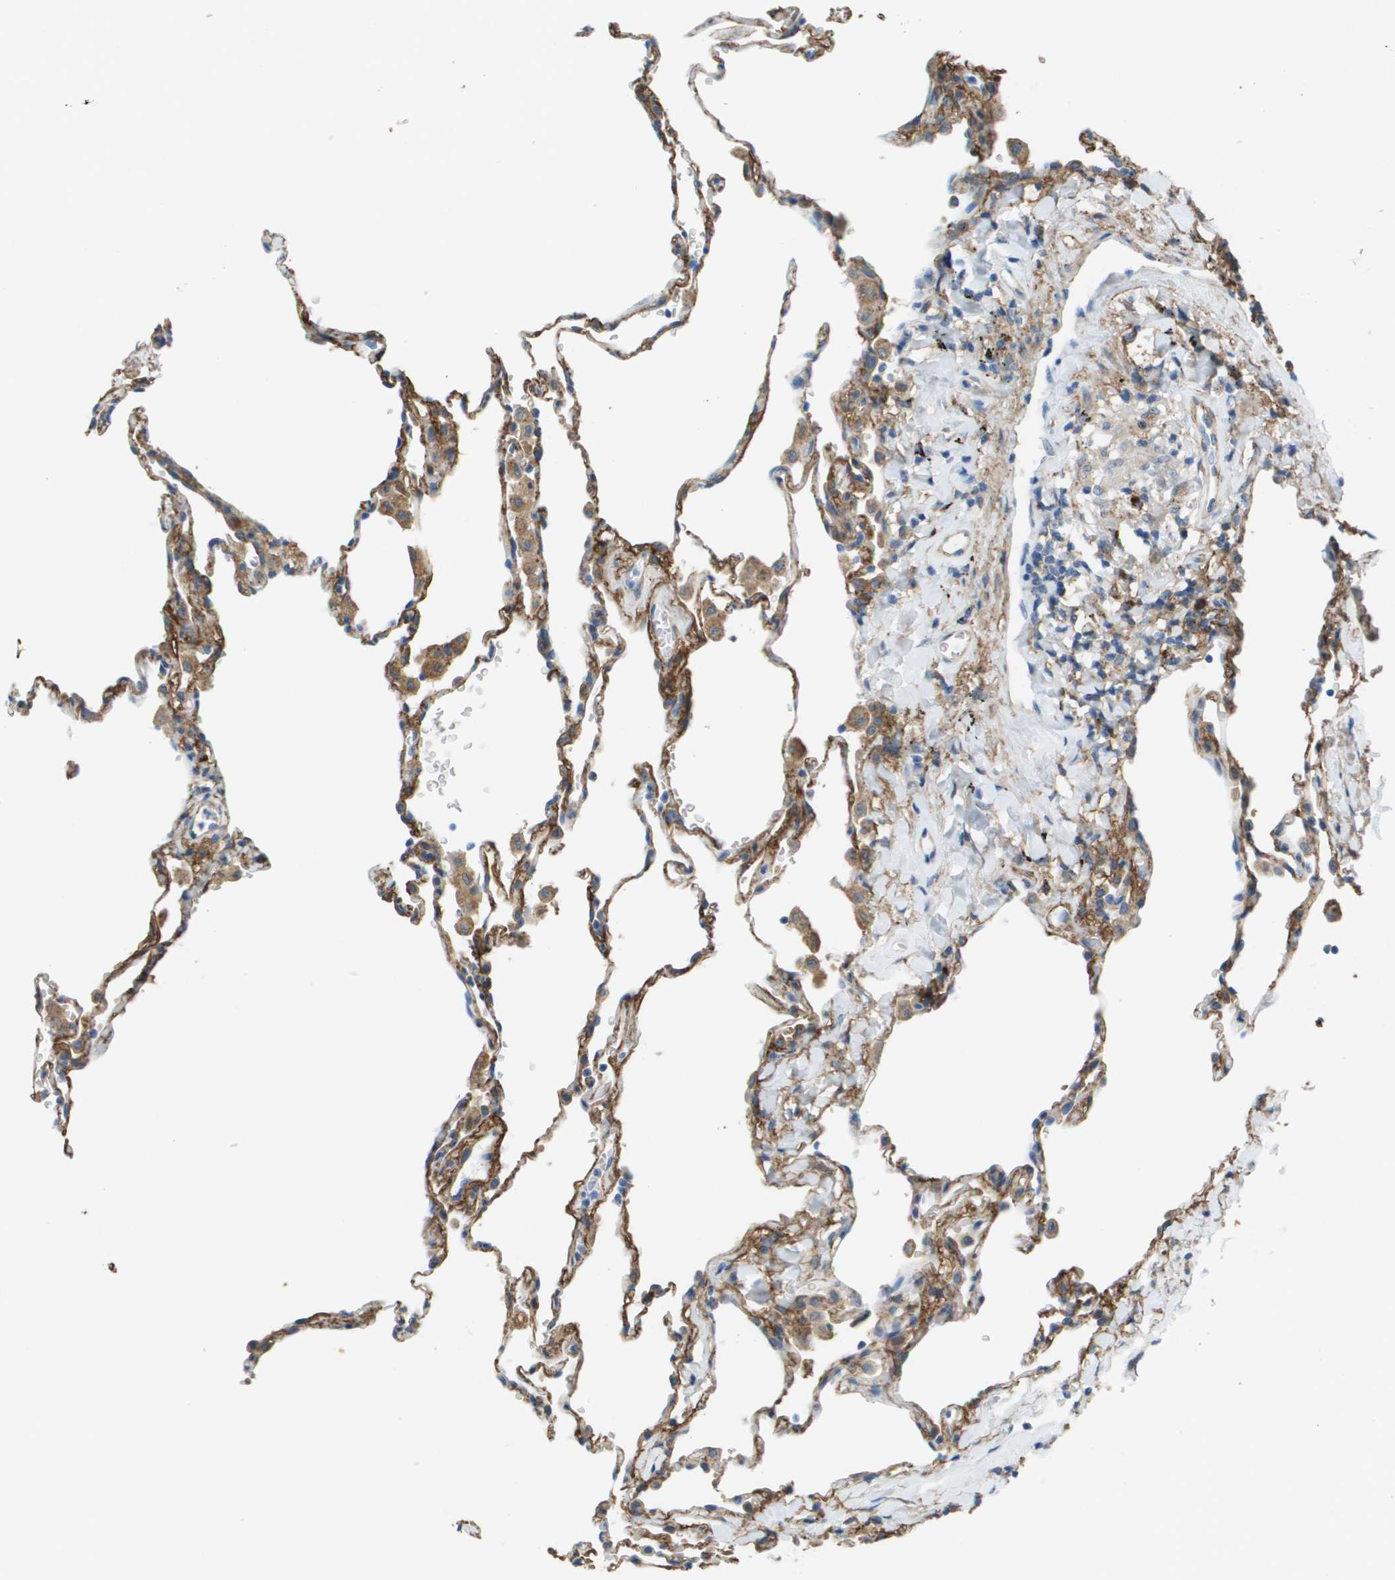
{"staining": {"intensity": "moderate", "quantity": ">75%", "location": "cytoplasmic/membranous"}, "tissue": "lung", "cell_type": "Alveolar cells", "image_type": "normal", "snomed": [{"axis": "morphology", "description": "Normal tissue, NOS"}, {"axis": "topography", "description": "Lung"}], "caption": "A high-resolution histopathology image shows immunohistochemistry staining of benign lung, which exhibits moderate cytoplasmic/membranous positivity in approximately >75% of alveolar cells.", "gene": "ZBTB43", "patient": {"sex": "male", "age": 59}}